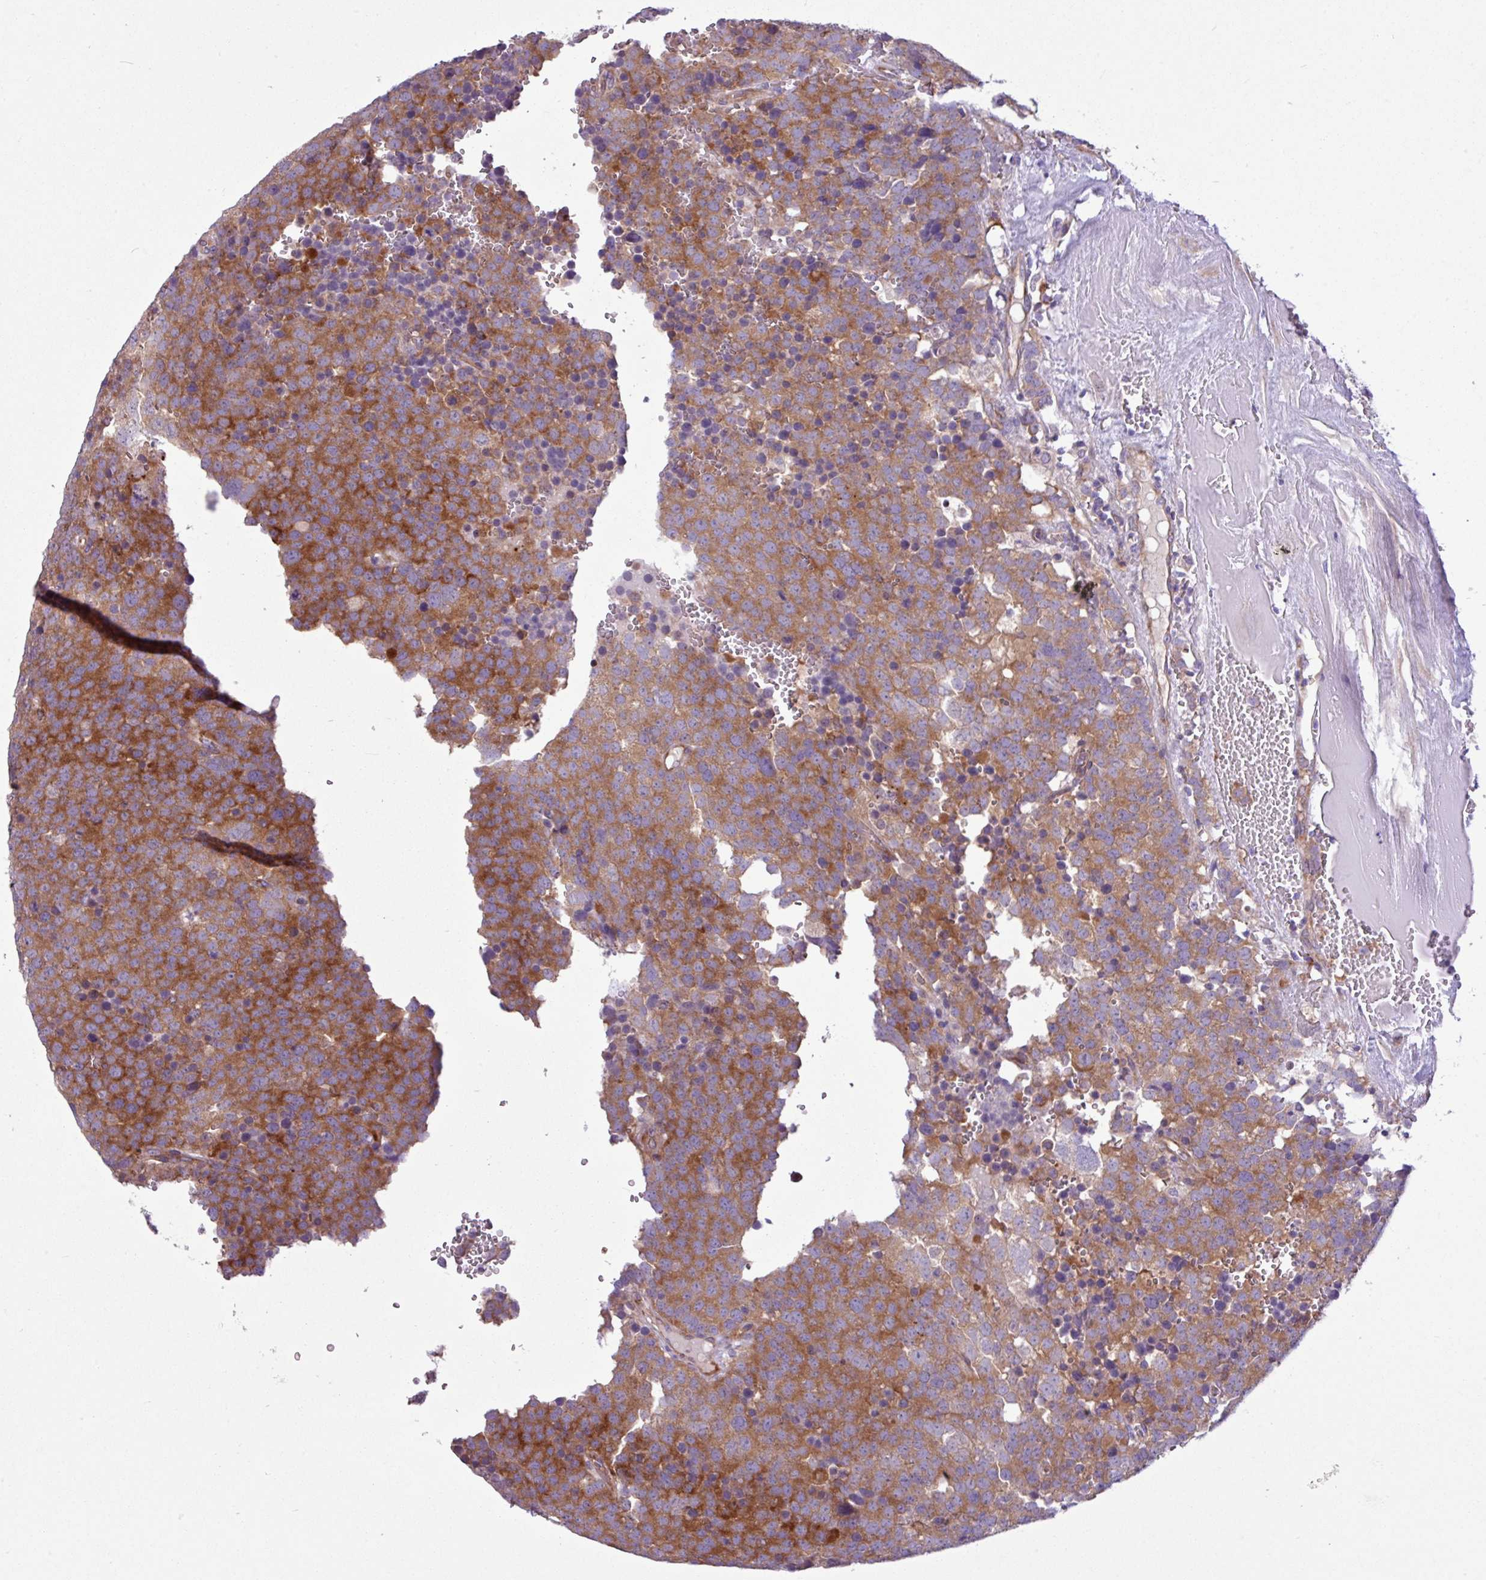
{"staining": {"intensity": "strong", "quantity": ">75%", "location": "cytoplasmic/membranous"}, "tissue": "testis cancer", "cell_type": "Tumor cells", "image_type": "cancer", "snomed": [{"axis": "morphology", "description": "Seminoma, NOS"}, {"axis": "topography", "description": "Testis"}], "caption": "An image of human testis cancer stained for a protein reveals strong cytoplasmic/membranous brown staining in tumor cells. The protein of interest is shown in brown color, while the nuclei are stained blue.", "gene": "MROH2A", "patient": {"sex": "male", "age": 71}}